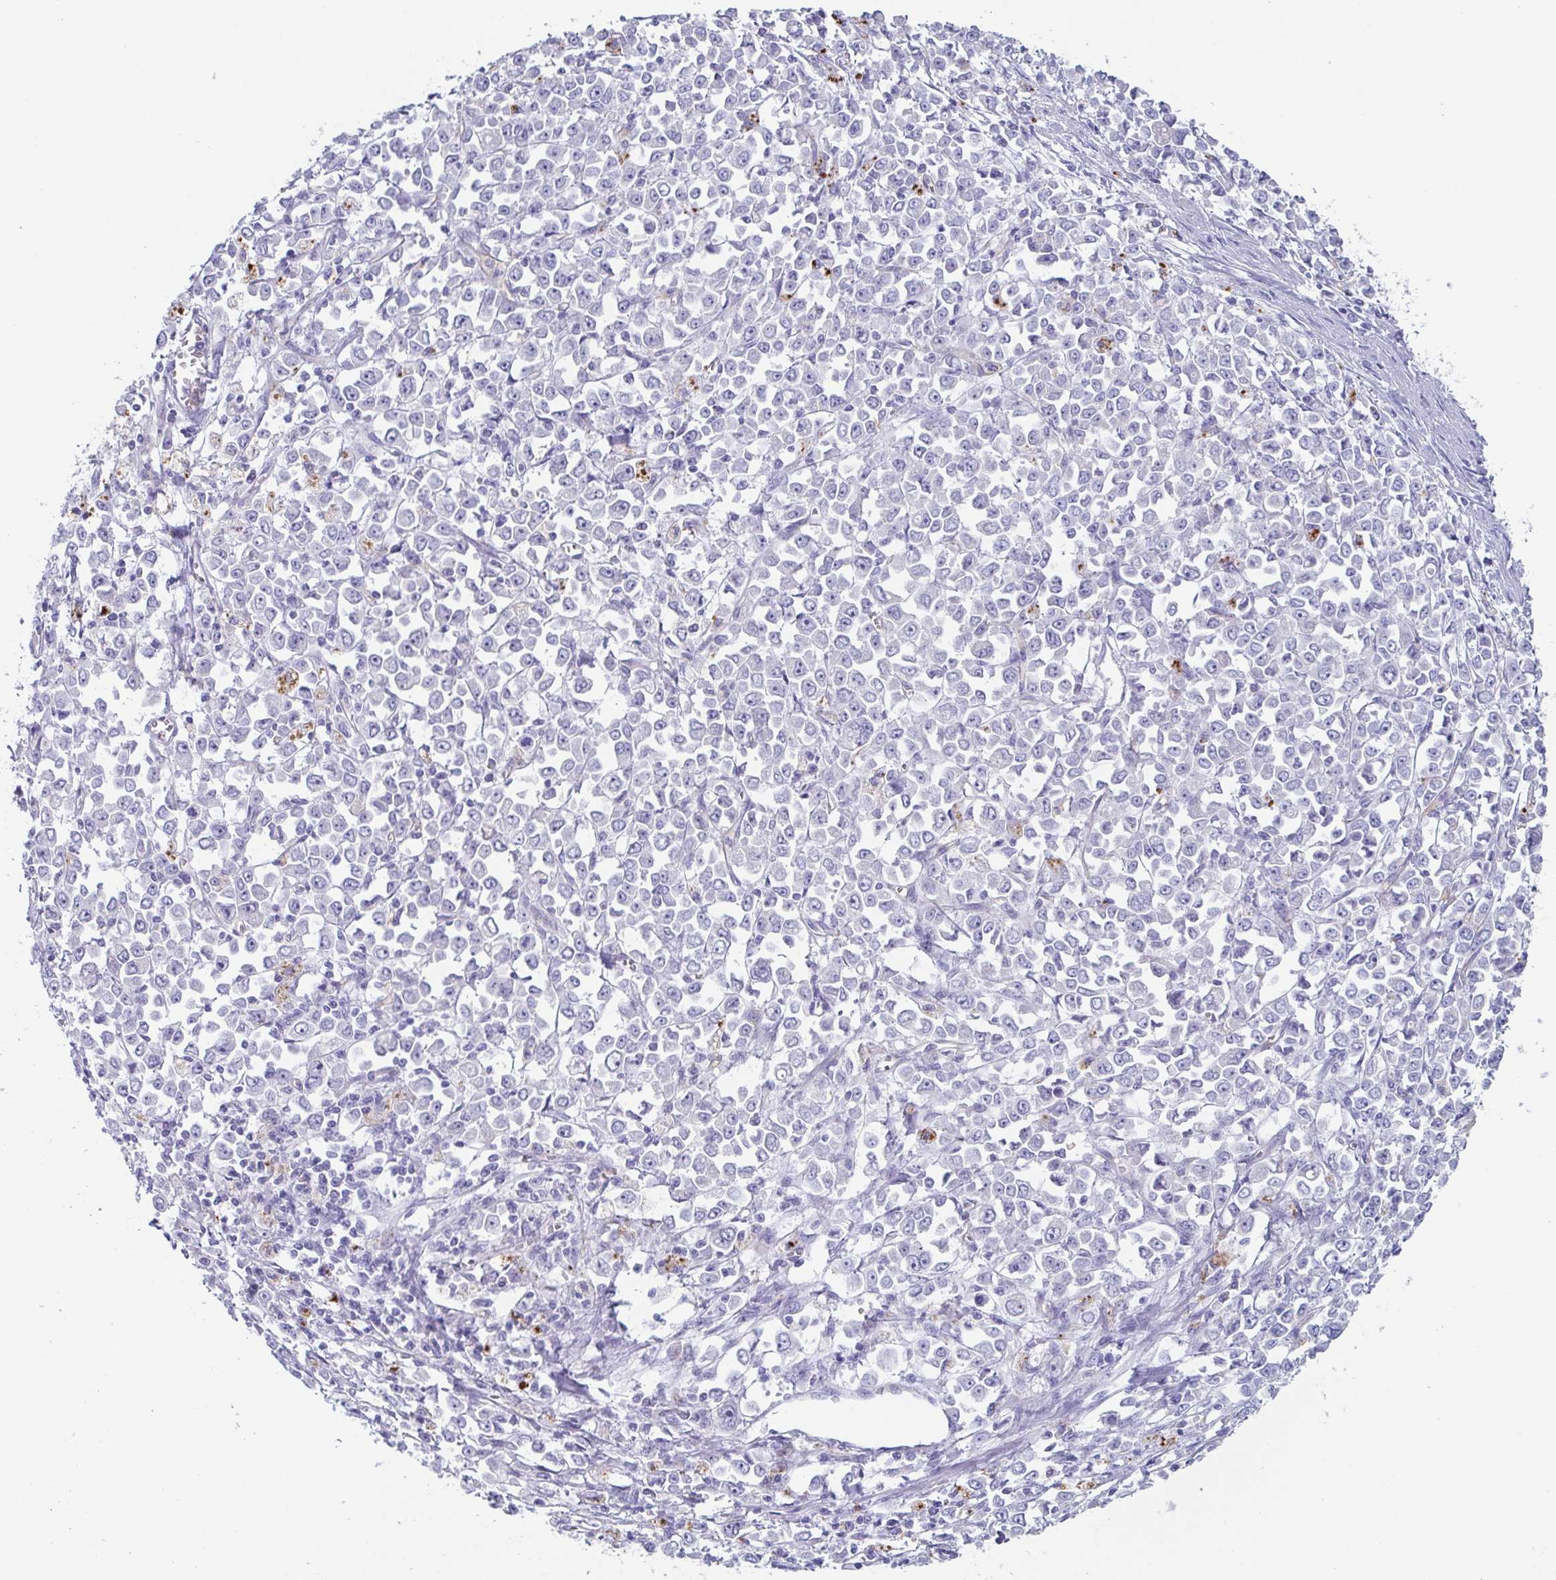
{"staining": {"intensity": "negative", "quantity": "none", "location": "none"}, "tissue": "stomach cancer", "cell_type": "Tumor cells", "image_type": "cancer", "snomed": [{"axis": "morphology", "description": "Adenocarcinoma, NOS"}, {"axis": "topography", "description": "Stomach, upper"}], "caption": "The IHC photomicrograph has no significant staining in tumor cells of adenocarcinoma (stomach) tissue.", "gene": "LYRM2", "patient": {"sex": "male", "age": 70}}